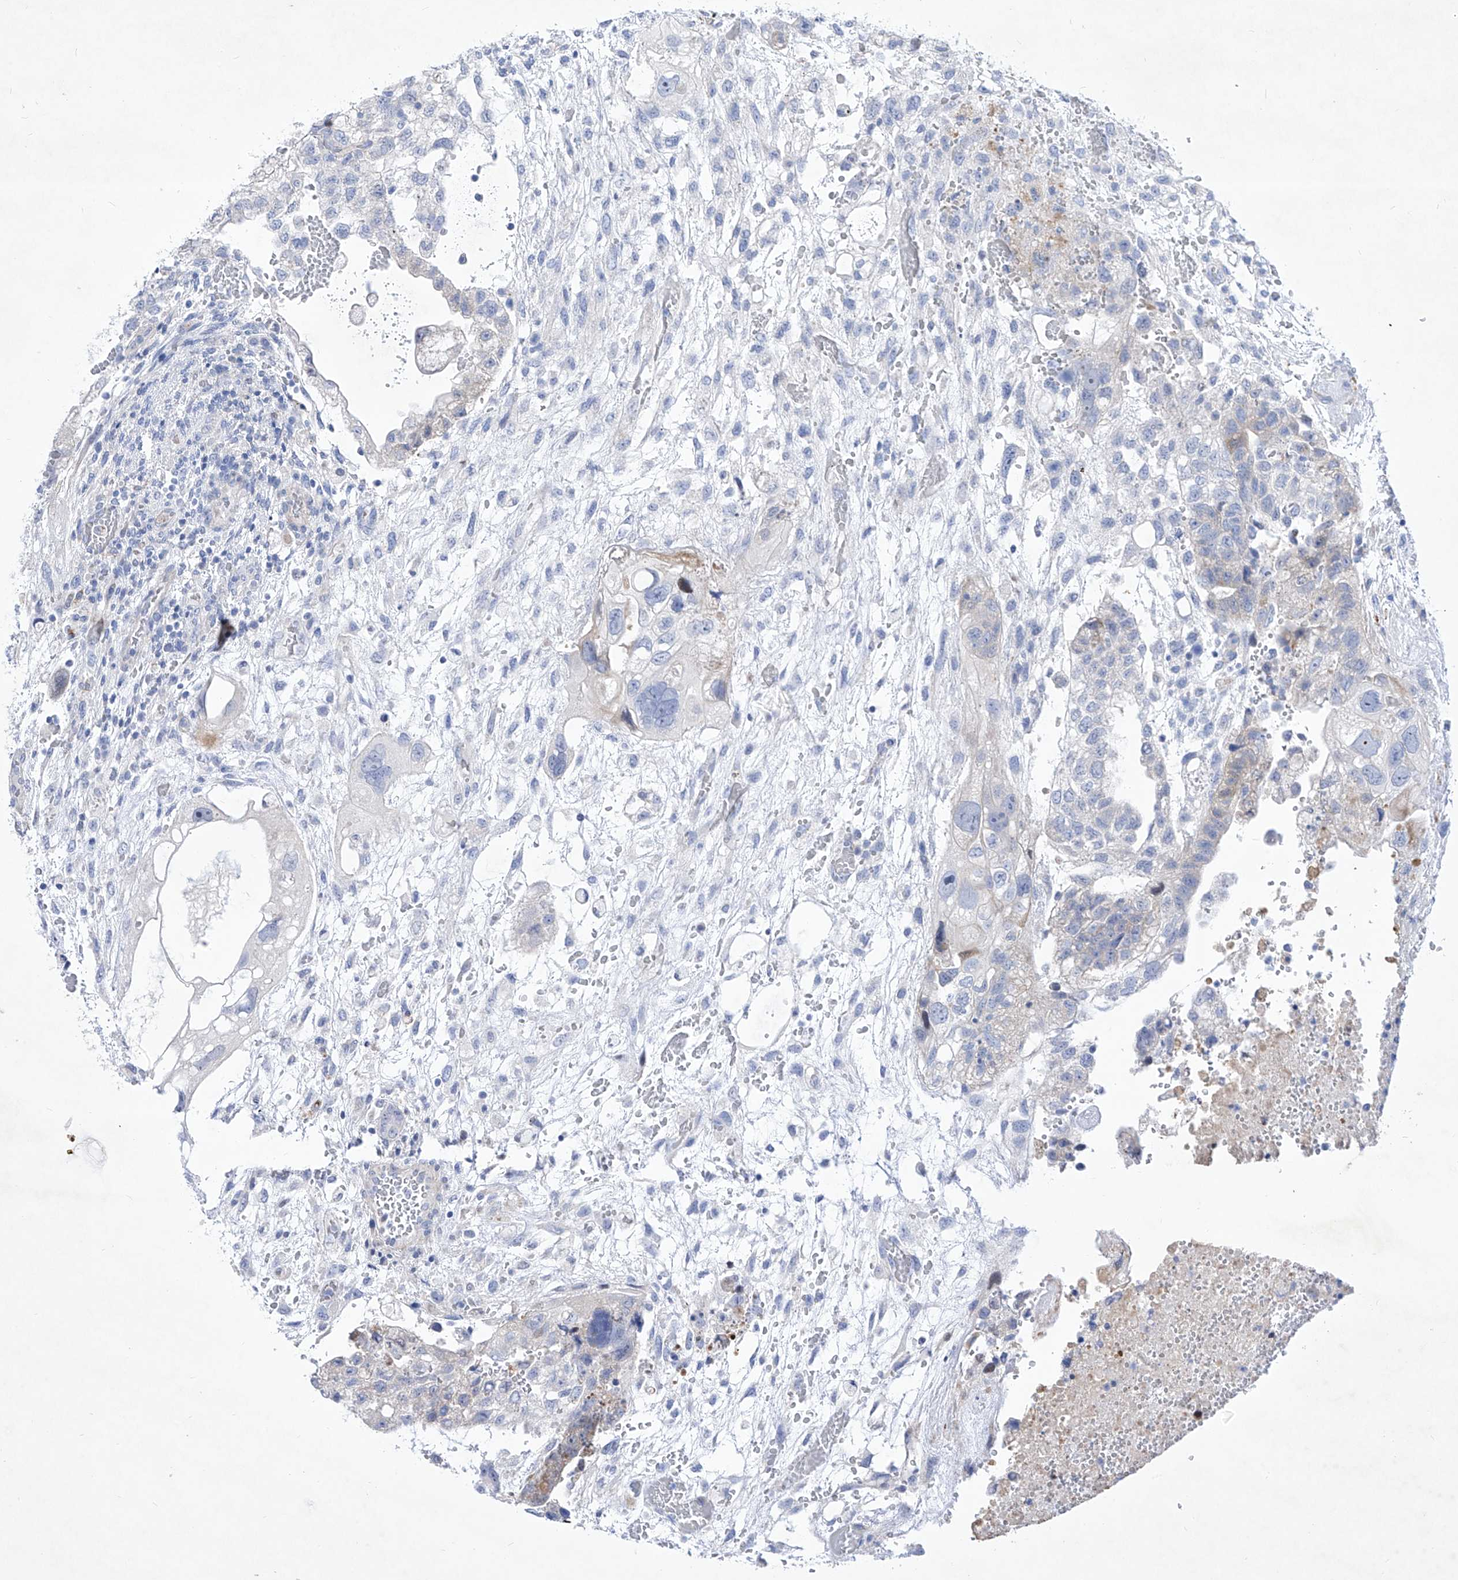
{"staining": {"intensity": "negative", "quantity": "none", "location": "none"}, "tissue": "testis cancer", "cell_type": "Tumor cells", "image_type": "cancer", "snomed": [{"axis": "morphology", "description": "Carcinoma, Embryonal, NOS"}, {"axis": "topography", "description": "Testis"}], "caption": "Tumor cells show no significant protein expression in embryonal carcinoma (testis).", "gene": "C1orf87", "patient": {"sex": "male", "age": 36}}